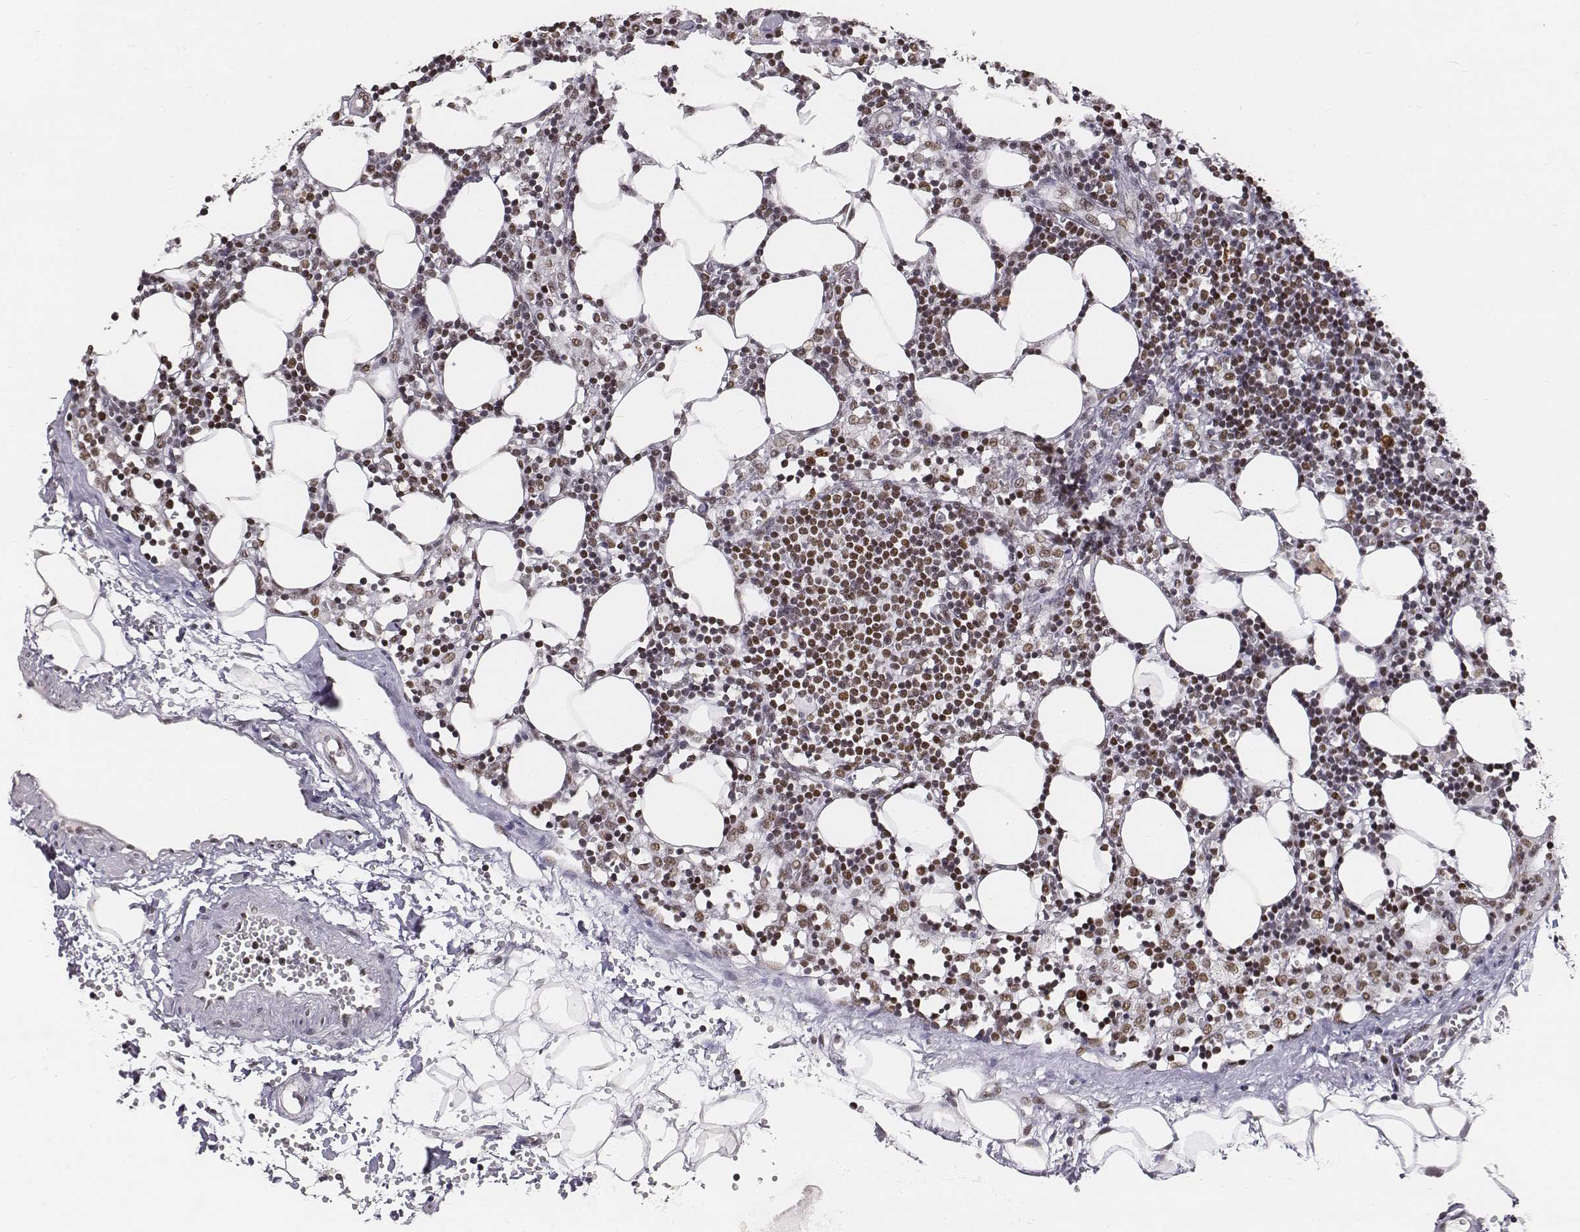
{"staining": {"intensity": "moderate", "quantity": ">75%", "location": "nuclear"}, "tissue": "lymph node", "cell_type": "Germinal center cells", "image_type": "normal", "snomed": [{"axis": "morphology", "description": "Normal tissue, NOS"}, {"axis": "topography", "description": "Lymph node"}], "caption": "A histopathology image of lymph node stained for a protein exhibits moderate nuclear brown staining in germinal center cells. (Brightfield microscopy of DAB IHC at high magnification).", "gene": "PHF6", "patient": {"sex": "female", "age": 52}}